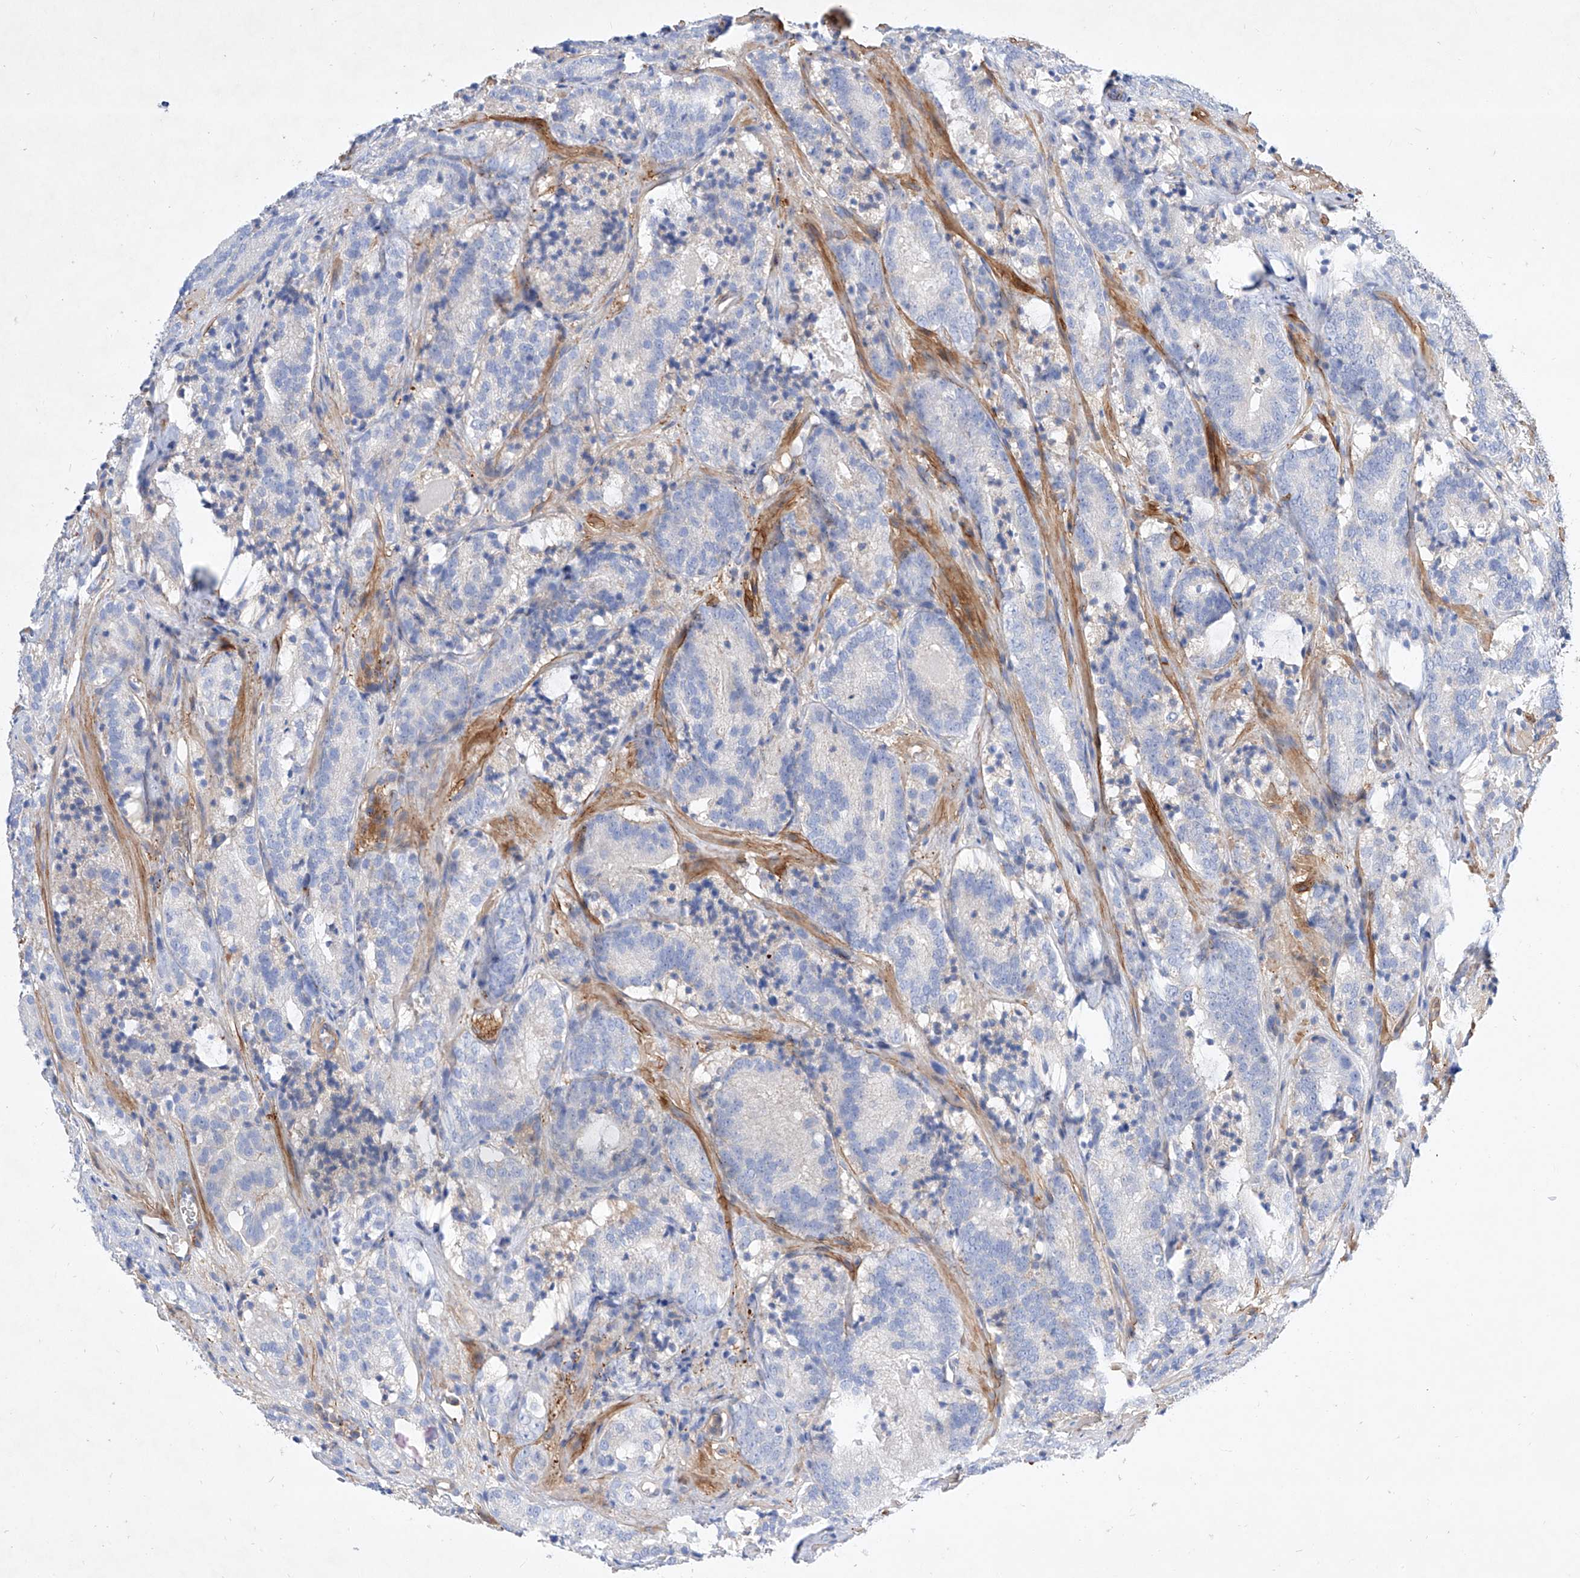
{"staining": {"intensity": "negative", "quantity": "none", "location": "none"}, "tissue": "prostate cancer", "cell_type": "Tumor cells", "image_type": "cancer", "snomed": [{"axis": "morphology", "description": "Adenocarcinoma, High grade"}, {"axis": "topography", "description": "Prostate"}], "caption": "This is an immunohistochemistry histopathology image of human prostate cancer (high-grade adenocarcinoma). There is no positivity in tumor cells.", "gene": "TAS2R60", "patient": {"sex": "male", "age": 57}}